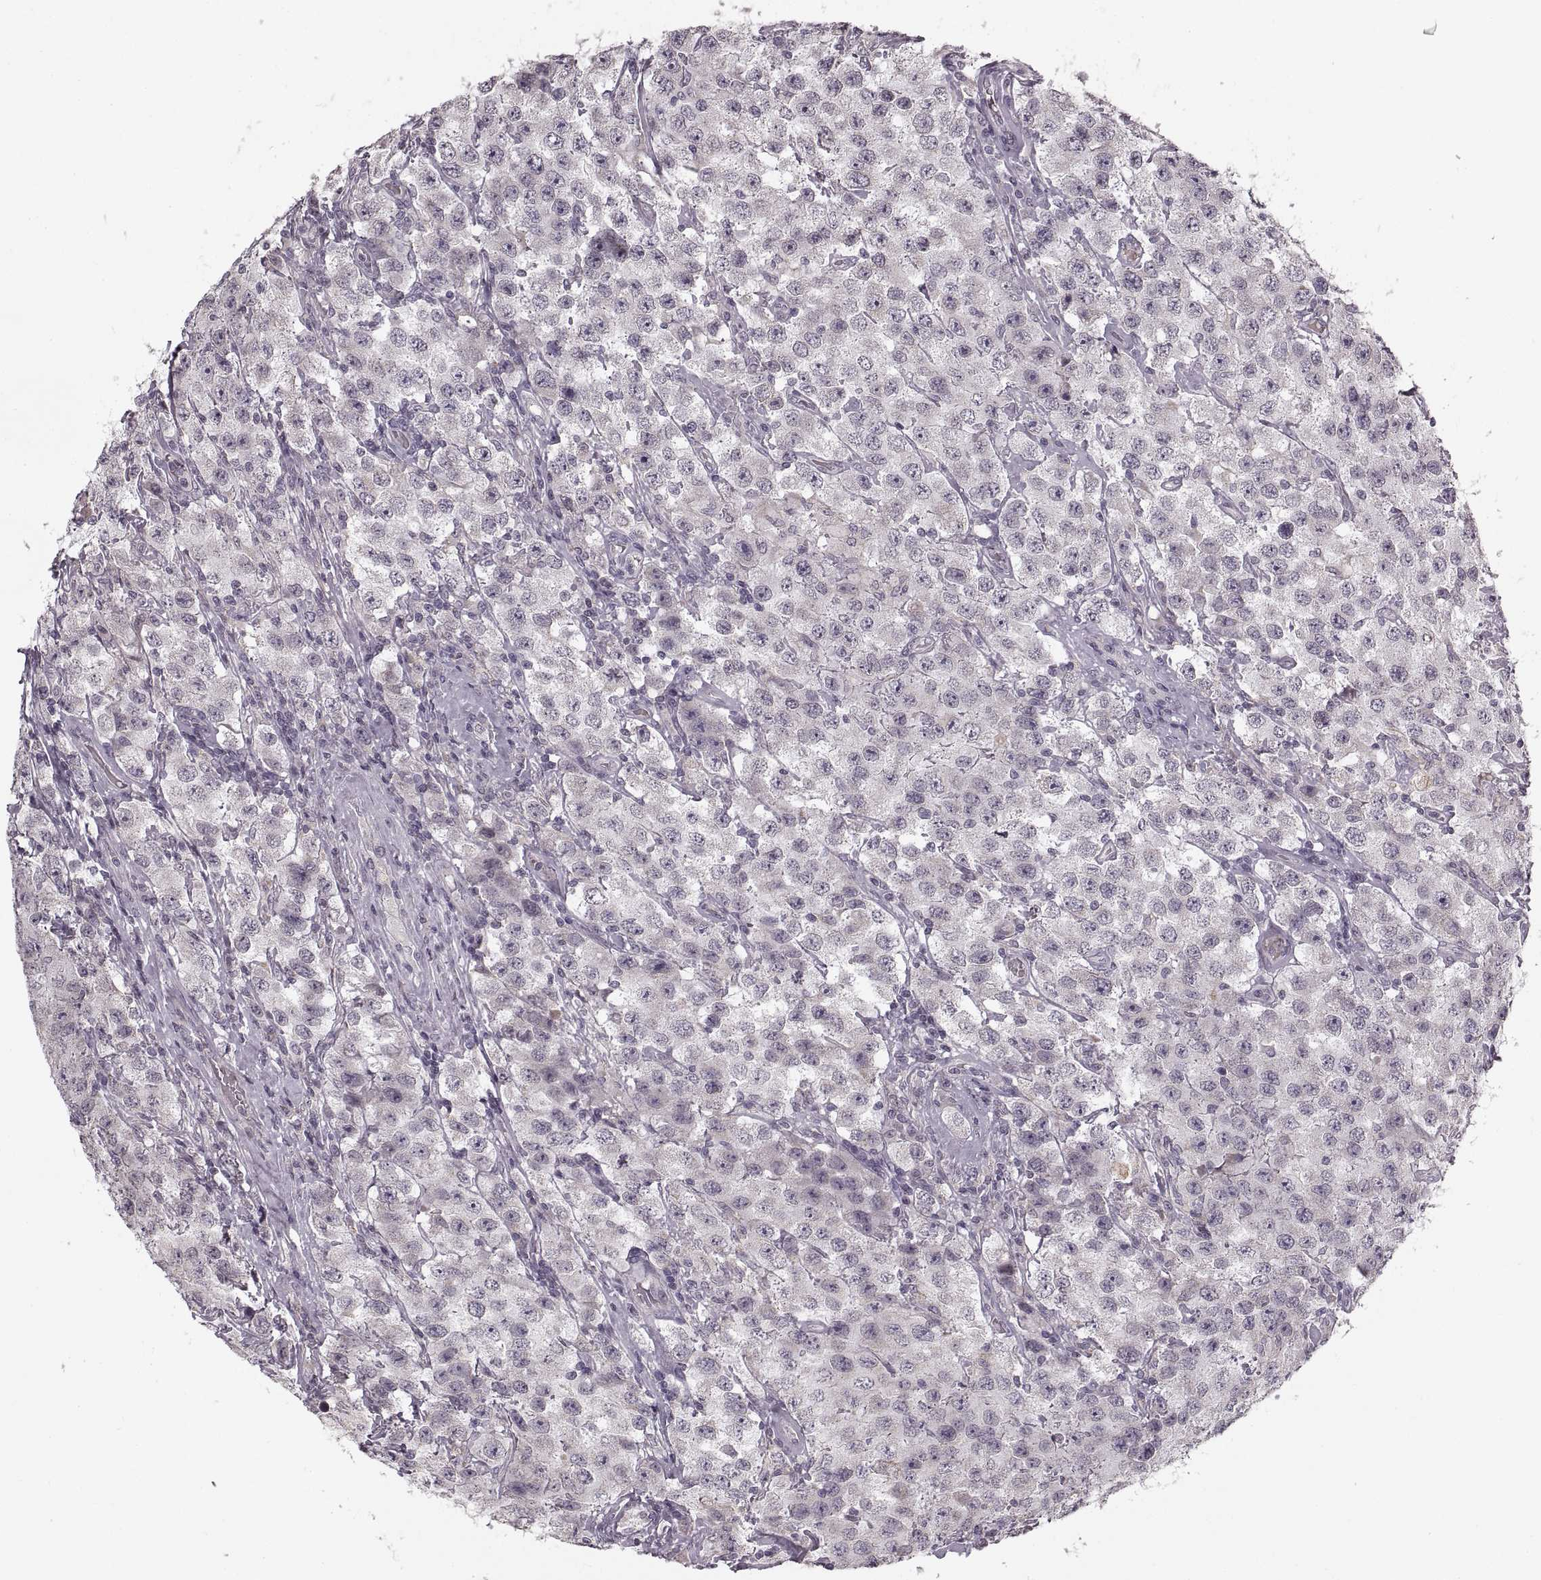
{"staining": {"intensity": "negative", "quantity": "none", "location": "none"}, "tissue": "testis cancer", "cell_type": "Tumor cells", "image_type": "cancer", "snomed": [{"axis": "morphology", "description": "Seminoma, NOS"}, {"axis": "topography", "description": "Testis"}], "caption": "IHC photomicrograph of human seminoma (testis) stained for a protein (brown), which exhibits no staining in tumor cells.", "gene": "ASIC3", "patient": {"sex": "male", "age": 52}}